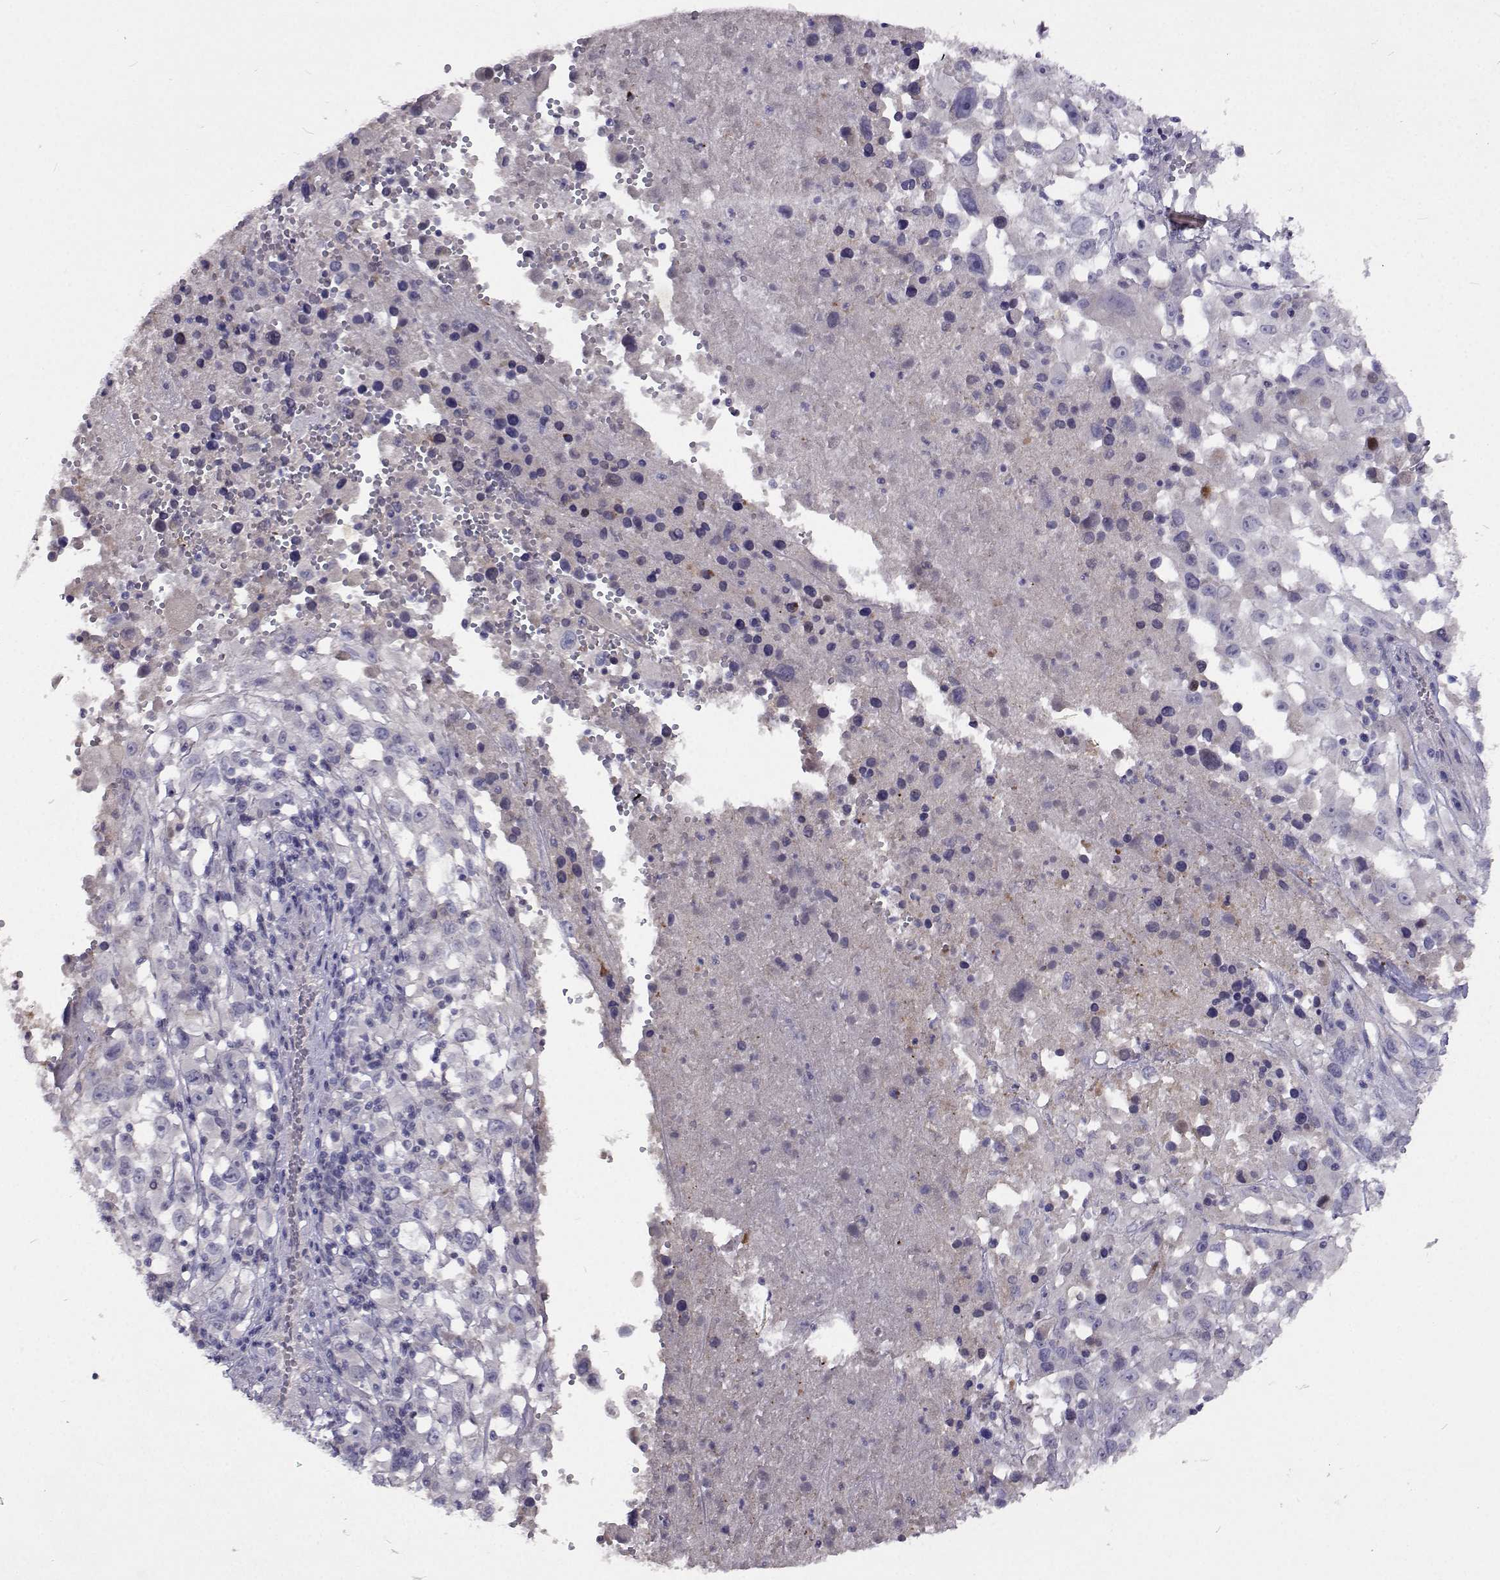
{"staining": {"intensity": "negative", "quantity": "none", "location": "none"}, "tissue": "melanoma", "cell_type": "Tumor cells", "image_type": "cancer", "snomed": [{"axis": "morphology", "description": "Malignant melanoma, Metastatic site"}, {"axis": "topography", "description": "Soft tissue"}], "caption": "DAB immunohistochemical staining of human malignant melanoma (metastatic site) displays no significant staining in tumor cells.", "gene": "CFAP44", "patient": {"sex": "male", "age": 50}}